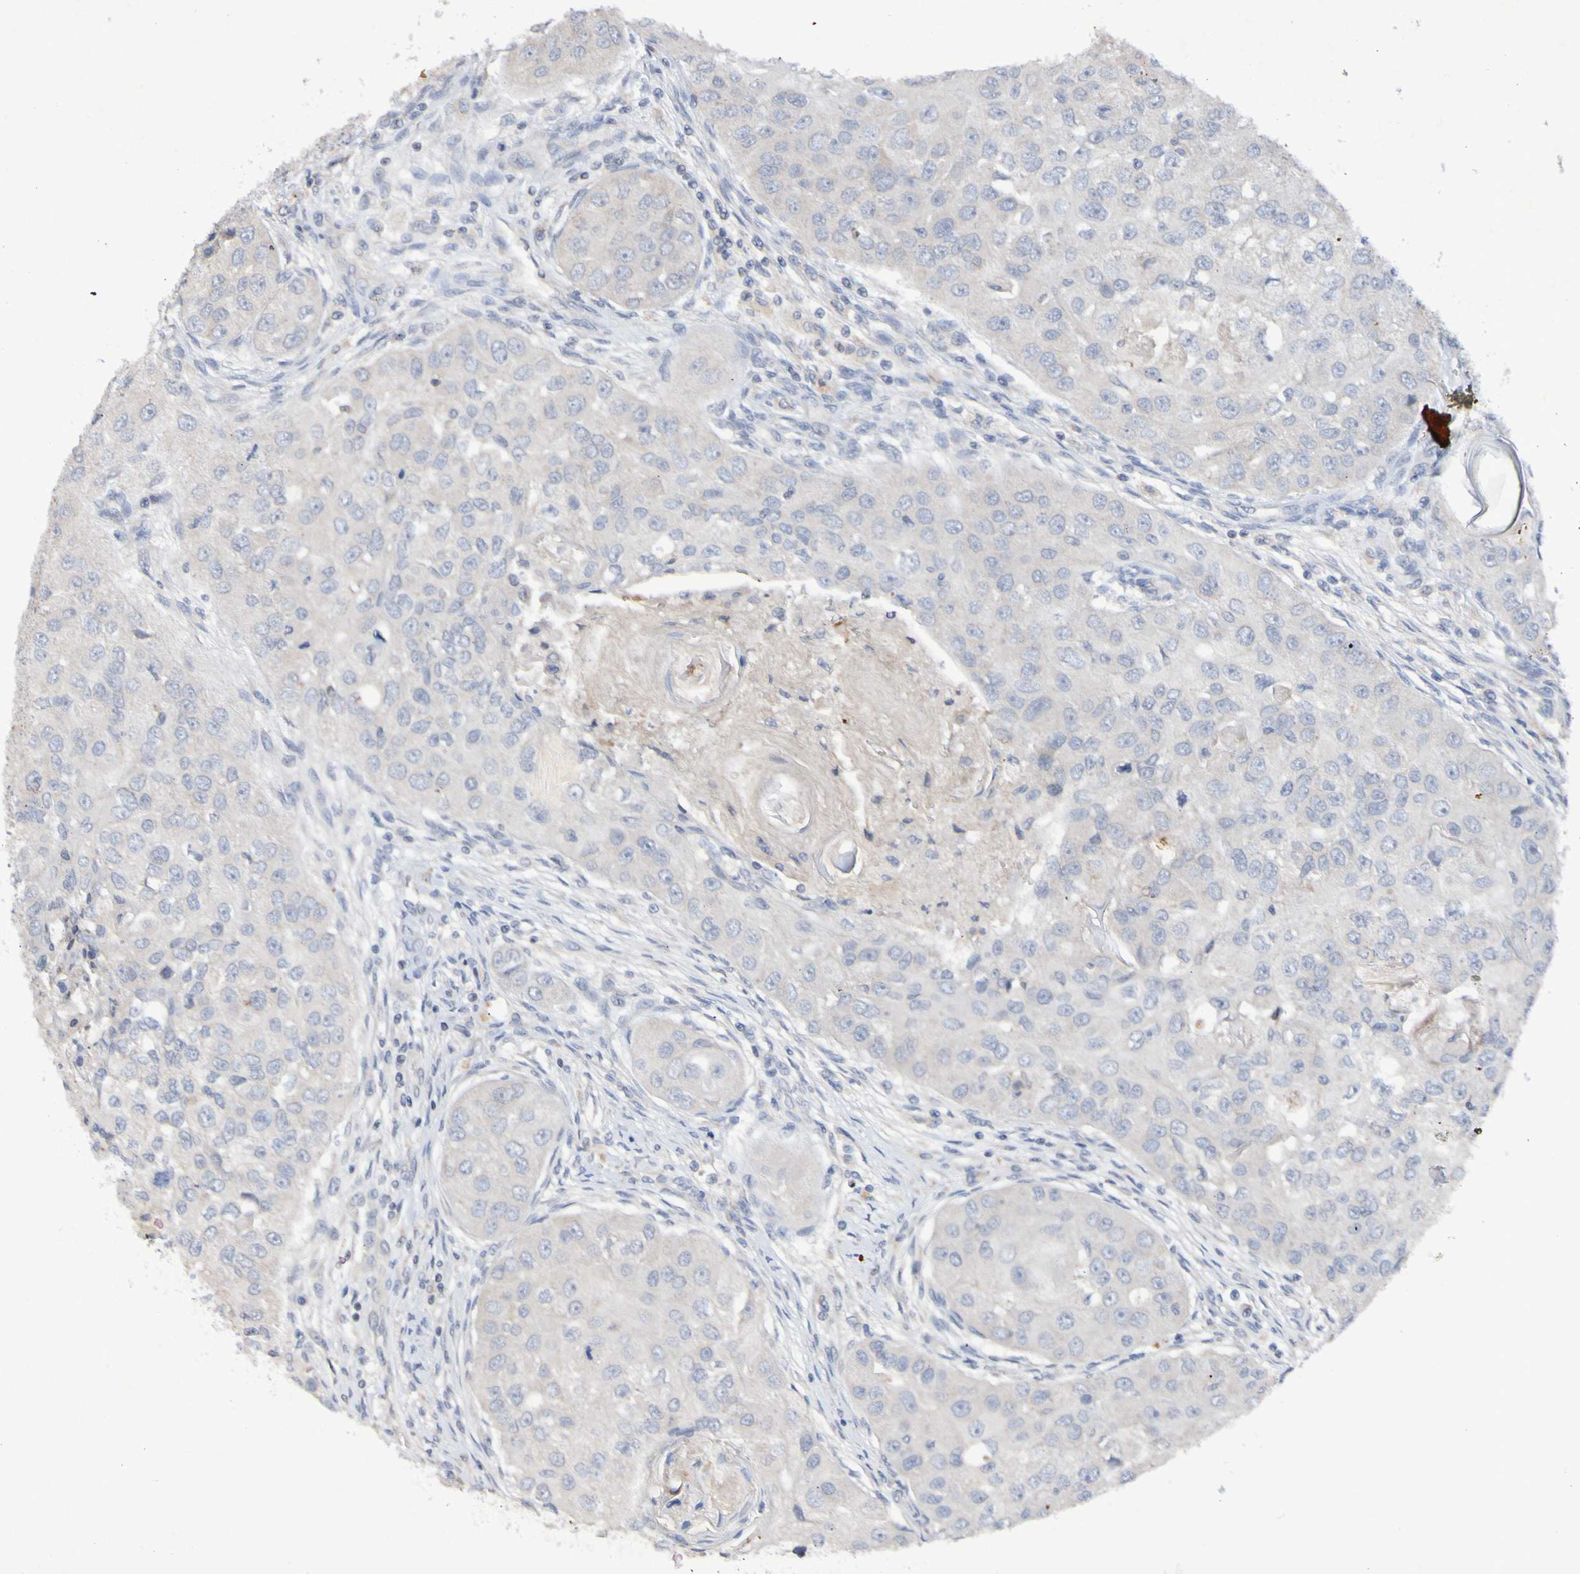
{"staining": {"intensity": "negative", "quantity": "none", "location": "none"}, "tissue": "head and neck cancer", "cell_type": "Tumor cells", "image_type": "cancer", "snomed": [{"axis": "morphology", "description": "Normal tissue, NOS"}, {"axis": "morphology", "description": "Squamous cell carcinoma, NOS"}, {"axis": "topography", "description": "Skeletal muscle"}, {"axis": "topography", "description": "Head-Neck"}], "caption": "High magnification brightfield microscopy of squamous cell carcinoma (head and neck) stained with DAB (brown) and counterstained with hematoxylin (blue): tumor cells show no significant staining.", "gene": "PTP4A2", "patient": {"sex": "male", "age": 51}}